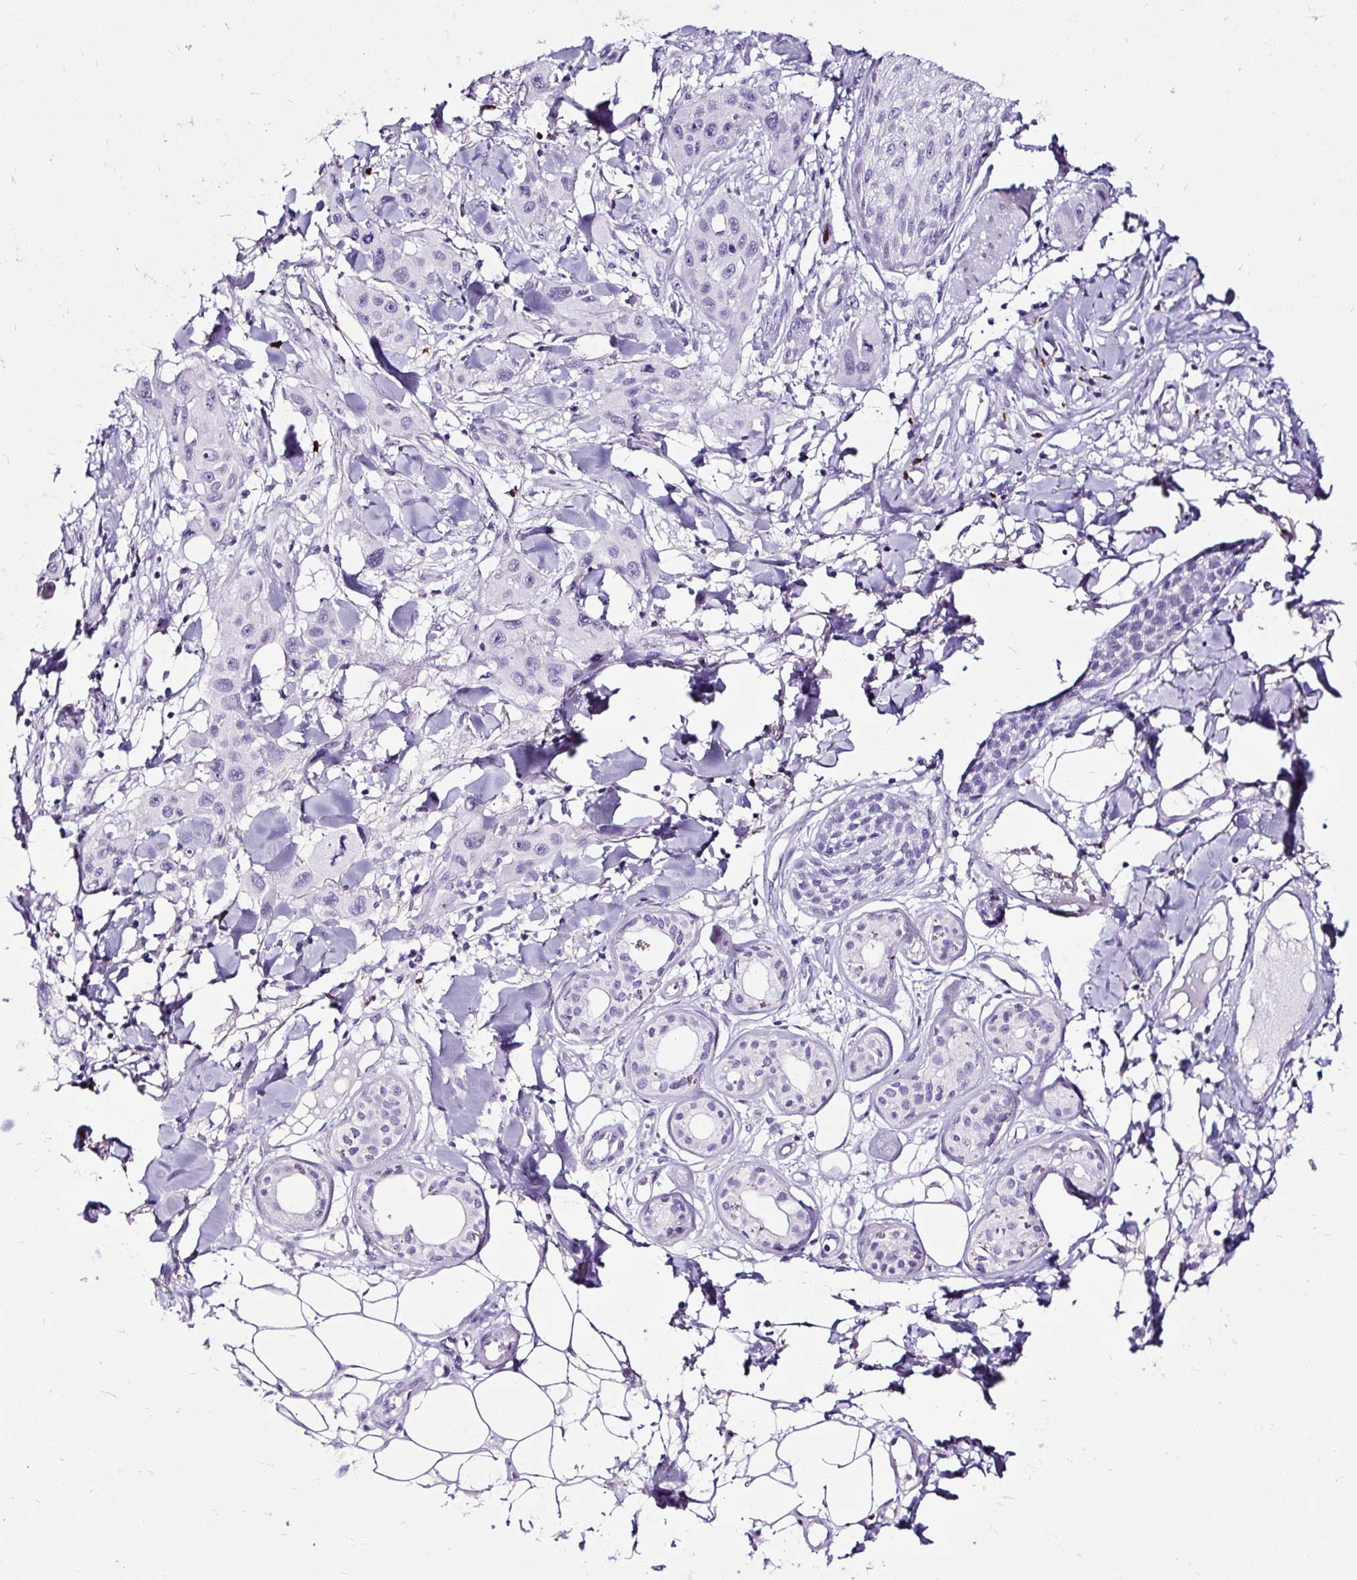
{"staining": {"intensity": "negative", "quantity": "none", "location": "none"}, "tissue": "skin cancer", "cell_type": "Tumor cells", "image_type": "cancer", "snomed": [{"axis": "morphology", "description": "Squamous cell carcinoma, NOS"}, {"axis": "topography", "description": "Skin"}], "caption": "Micrograph shows no significant protein positivity in tumor cells of skin squamous cell carcinoma.", "gene": "SLC7A8", "patient": {"sex": "male", "age": 63}}